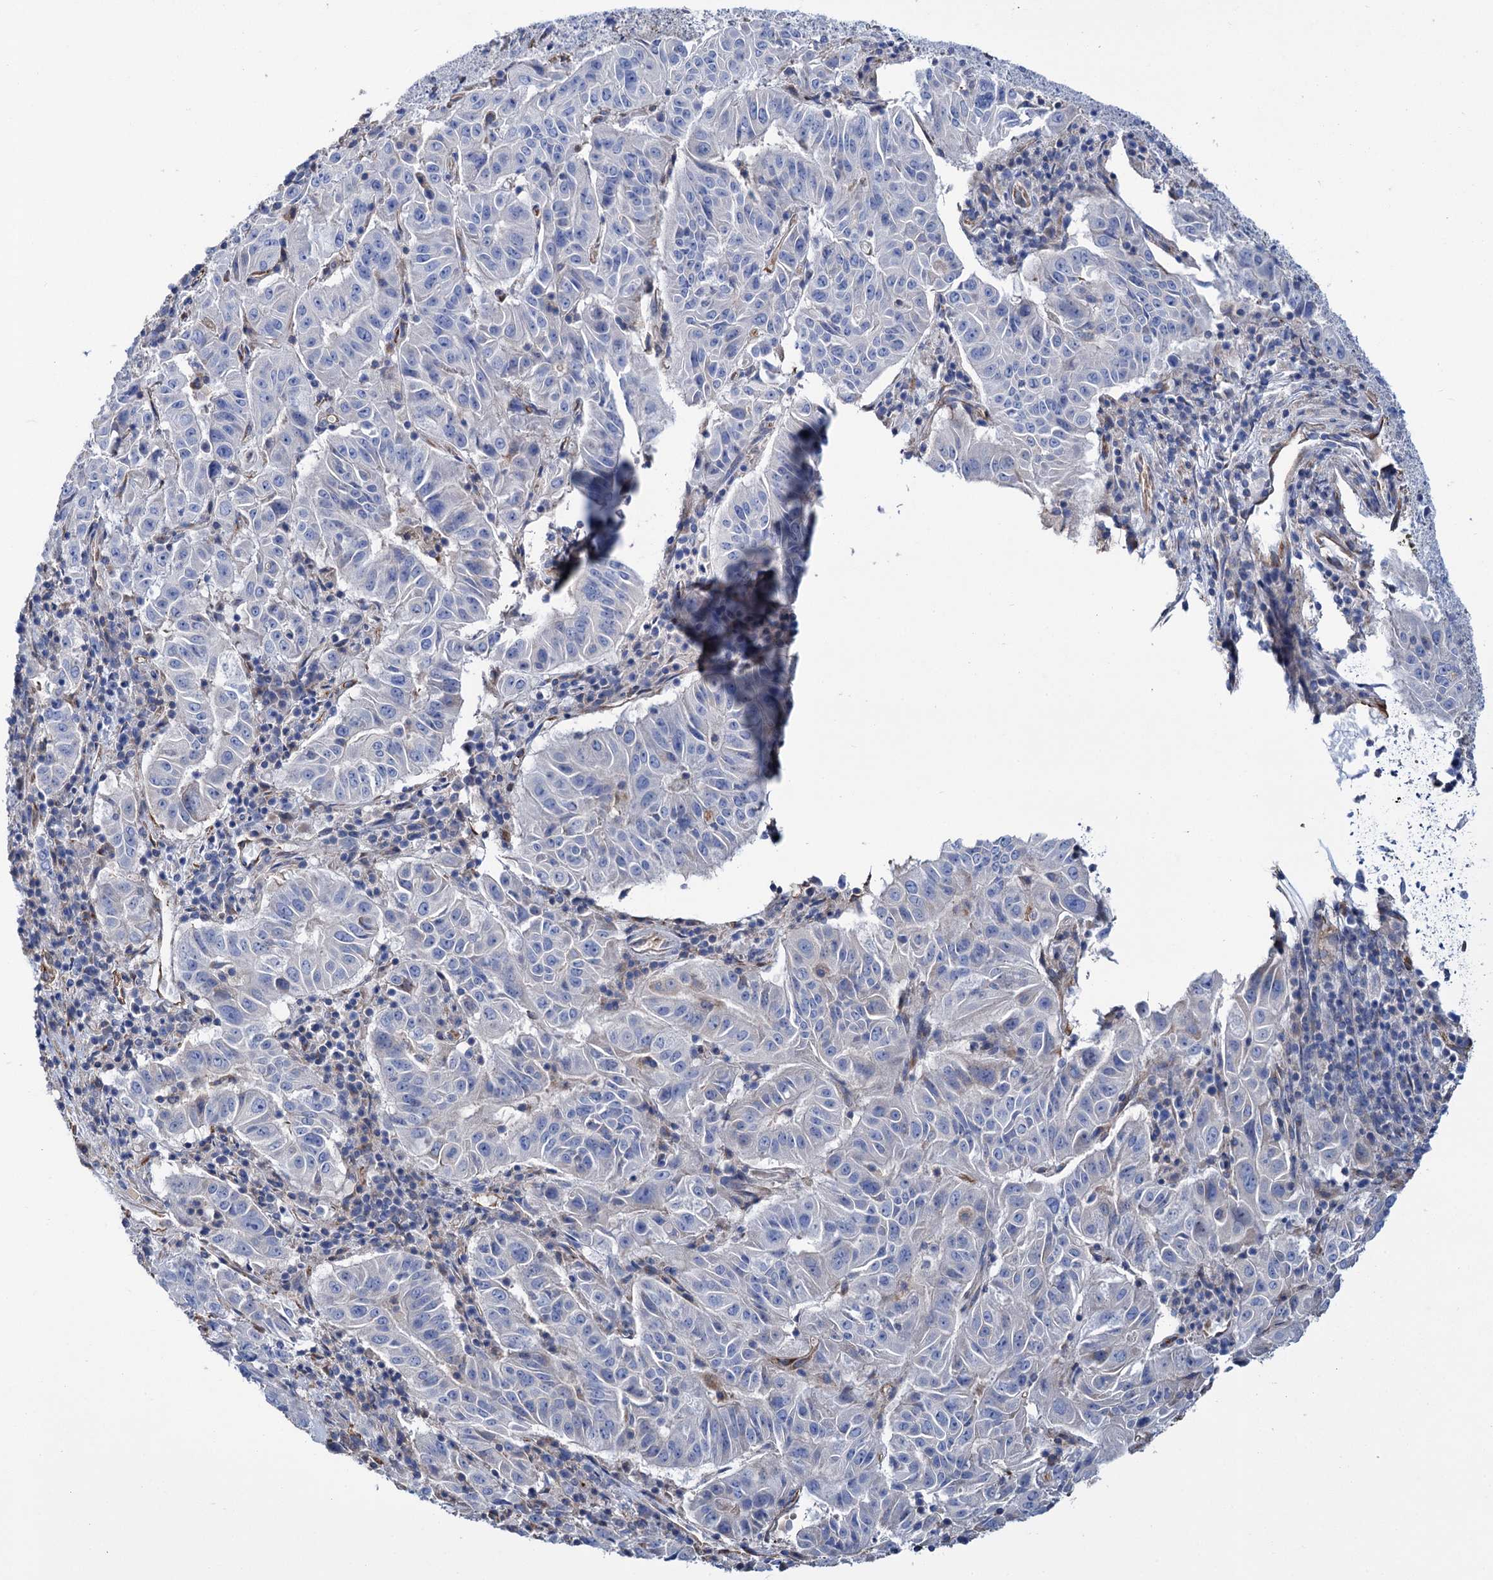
{"staining": {"intensity": "negative", "quantity": "none", "location": "none"}, "tissue": "pancreatic cancer", "cell_type": "Tumor cells", "image_type": "cancer", "snomed": [{"axis": "morphology", "description": "Adenocarcinoma, NOS"}, {"axis": "topography", "description": "Pancreas"}], "caption": "A photomicrograph of adenocarcinoma (pancreatic) stained for a protein displays no brown staining in tumor cells.", "gene": "SCPEP1", "patient": {"sex": "male", "age": 63}}